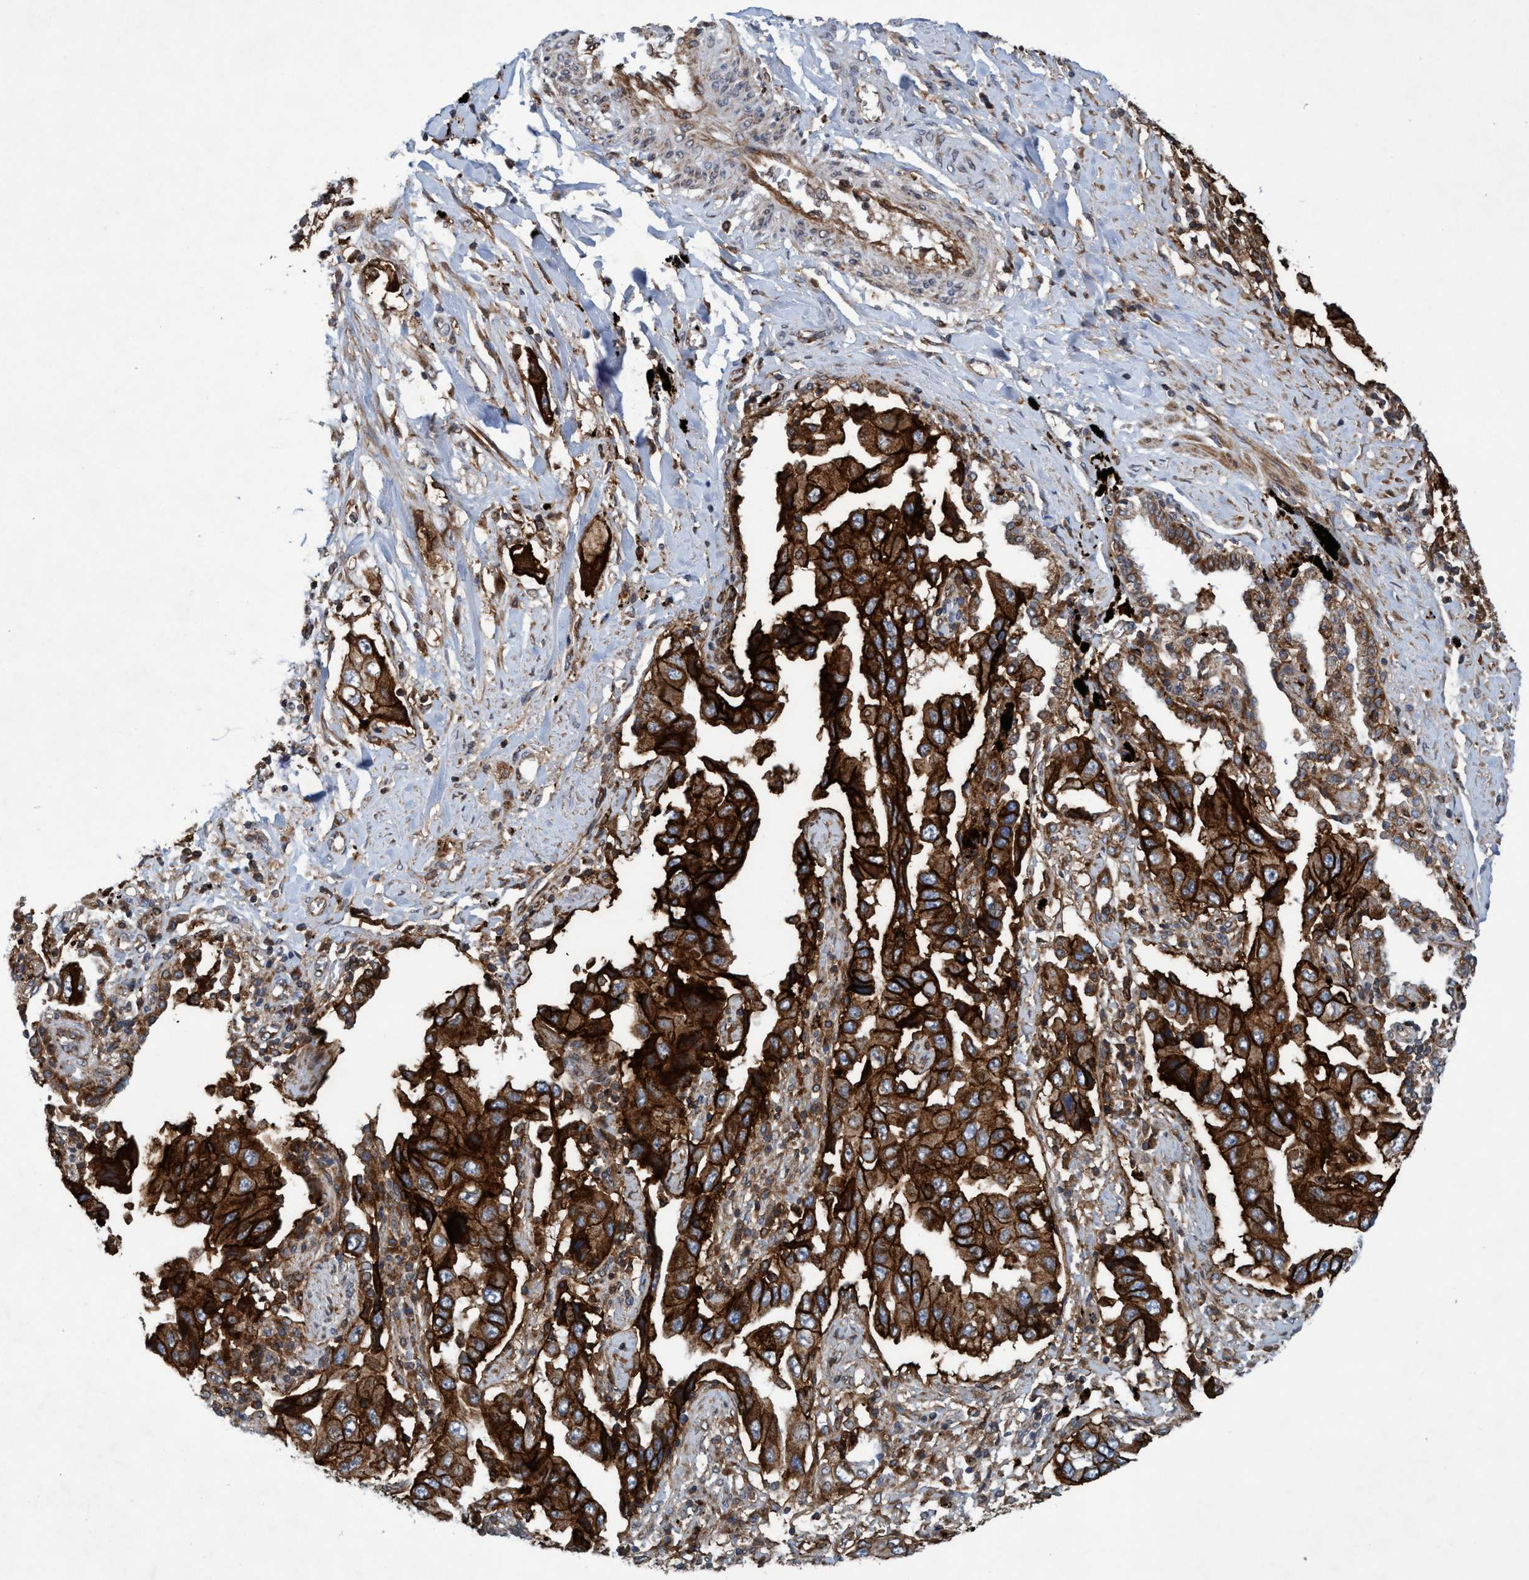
{"staining": {"intensity": "strong", "quantity": ">75%", "location": "cytoplasmic/membranous"}, "tissue": "lung cancer", "cell_type": "Tumor cells", "image_type": "cancer", "snomed": [{"axis": "morphology", "description": "Adenocarcinoma, NOS"}, {"axis": "topography", "description": "Lung"}], "caption": "There is high levels of strong cytoplasmic/membranous positivity in tumor cells of lung cancer, as demonstrated by immunohistochemical staining (brown color).", "gene": "SLC16A3", "patient": {"sex": "female", "age": 65}}